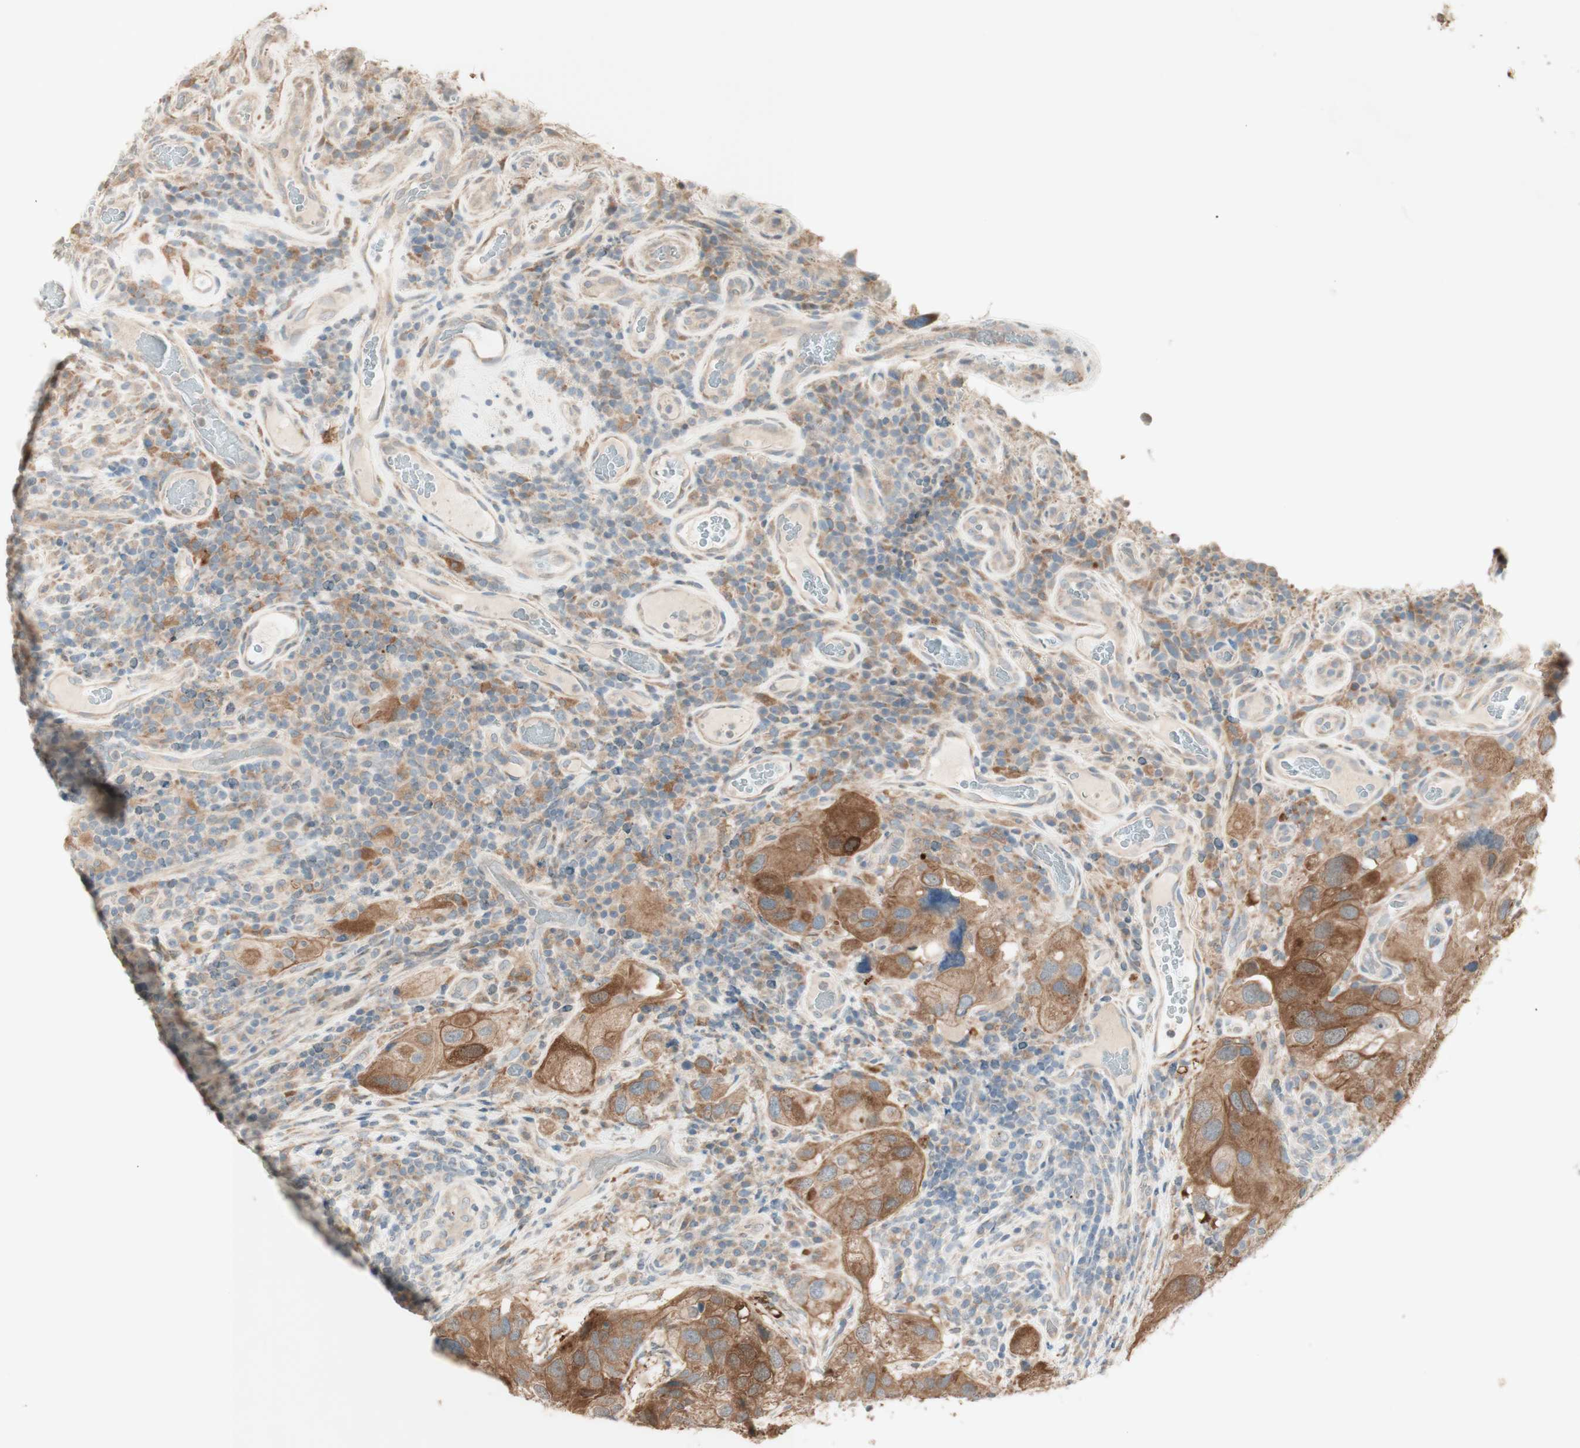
{"staining": {"intensity": "moderate", "quantity": ">75%", "location": "cytoplasmic/membranous"}, "tissue": "urothelial cancer", "cell_type": "Tumor cells", "image_type": "cancer", "snomed": [{"axis": "morphology", "description": "Urothelial carcinoma, High grade"}, {"axis": "topography", "description": "Urinary bladder"}], "caption": "IHC histopathology image of human urothelial cancer stained for a protein (brown), which shows medium levels of moderate cytoplasmic/membranous expression in about >75% of tumor cells.", "gene": "CLCN2", "patient": {"sex": "female", "age": 64}}